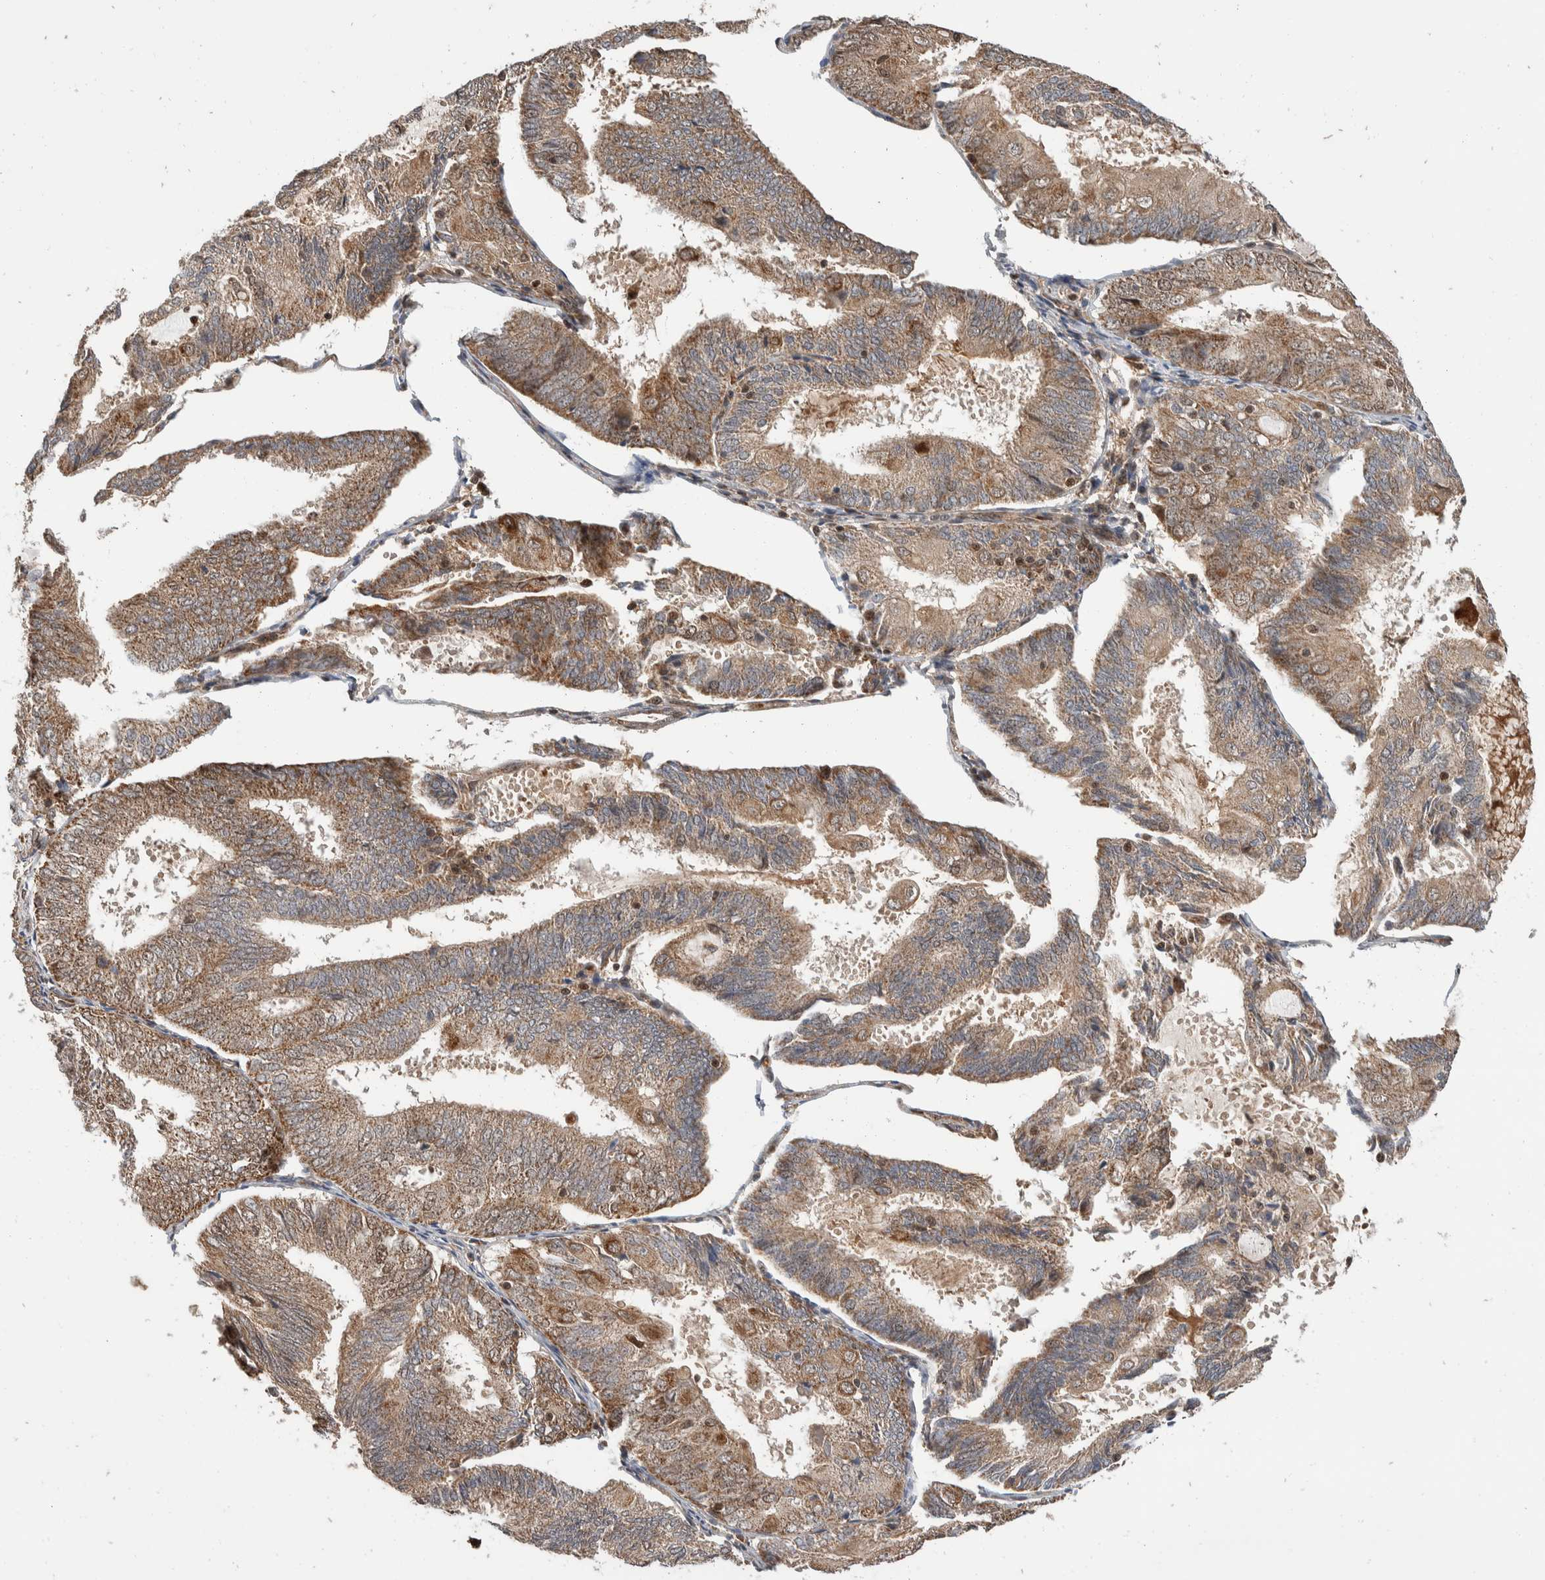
{"staining": {"intensity": "moderate", "quantity": ">75%", "location": "cytoplasmic/membranous"}, "tissue": "endometrial cancer", "cell_type": "Tumor cells", "image_type": "cancer", "snomed": [{"axis": "morphology", "description": "Adenocarcinoma, NOS"}, {"axis": "topography", "description": "Endometrium"}], "caption": "High-power microscopy captured an IHC micrograph of endometrial cancer (adenocarcinoma), revealing moderate cytoplasmic/membranous positivity in approximately >75% of tumor cells.", "gene": "ABHD11", "patient": {"sex": "female", "age": 81}}